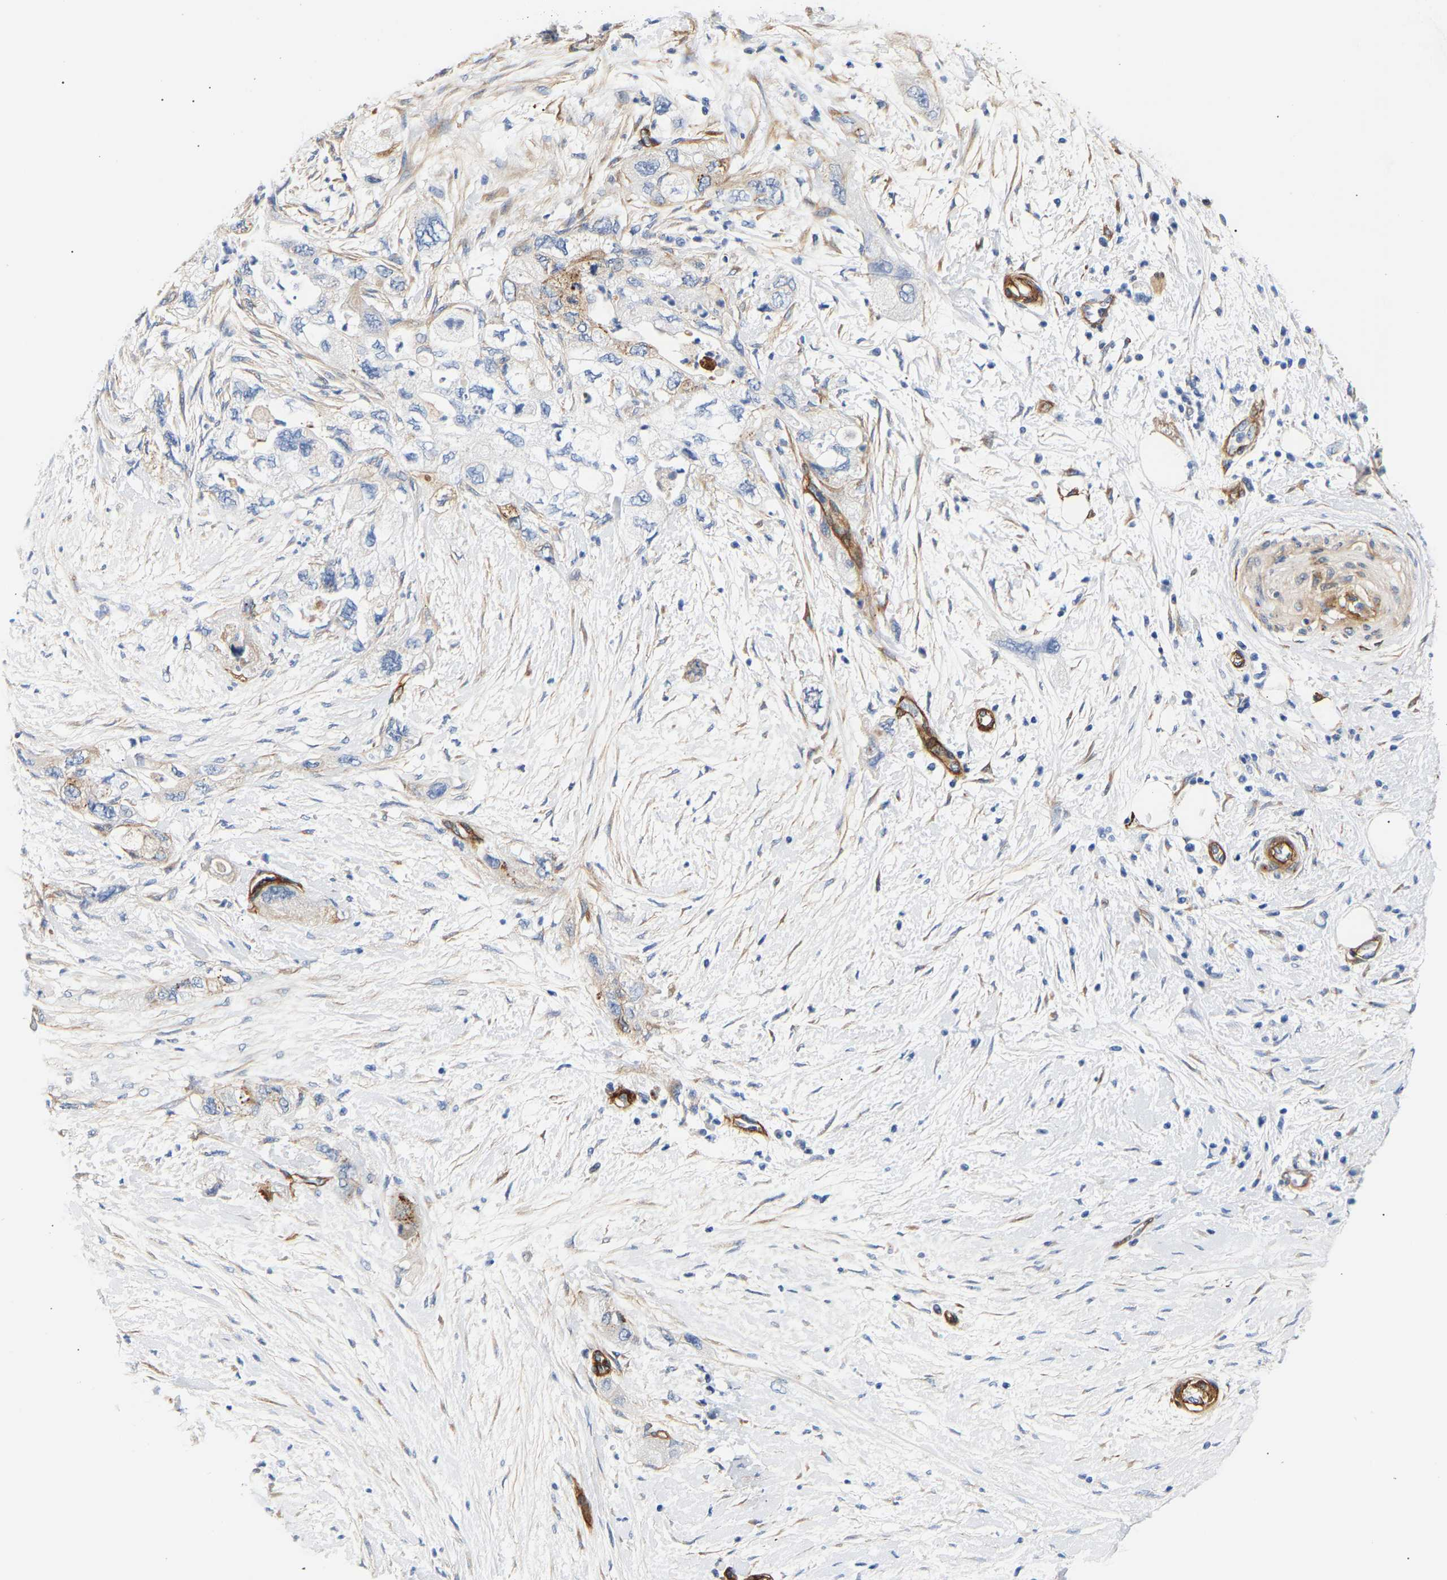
{"staining": {"intensity": "strong", "quantity": "<25%", "location": "cytoplasmic/membranous"}, "tissue": "pancreatic cancer", "cell_type": "Tumor cells", "image_type": "cancer", "snomed": [{"axis": "morphology", "description": "Adenocarcinoma, NOS"}, {"axis": "topography", "description": "Pancreas"}], "caption": "Pancreatic adenocarcinoma stained for a protein (brown) exhibits strong cytoplasmic/membranous positive positivity in approximately <25% of tumor cells.", "gene": "IGFBP7", "patient": {"sex": "female", "age": 73}}